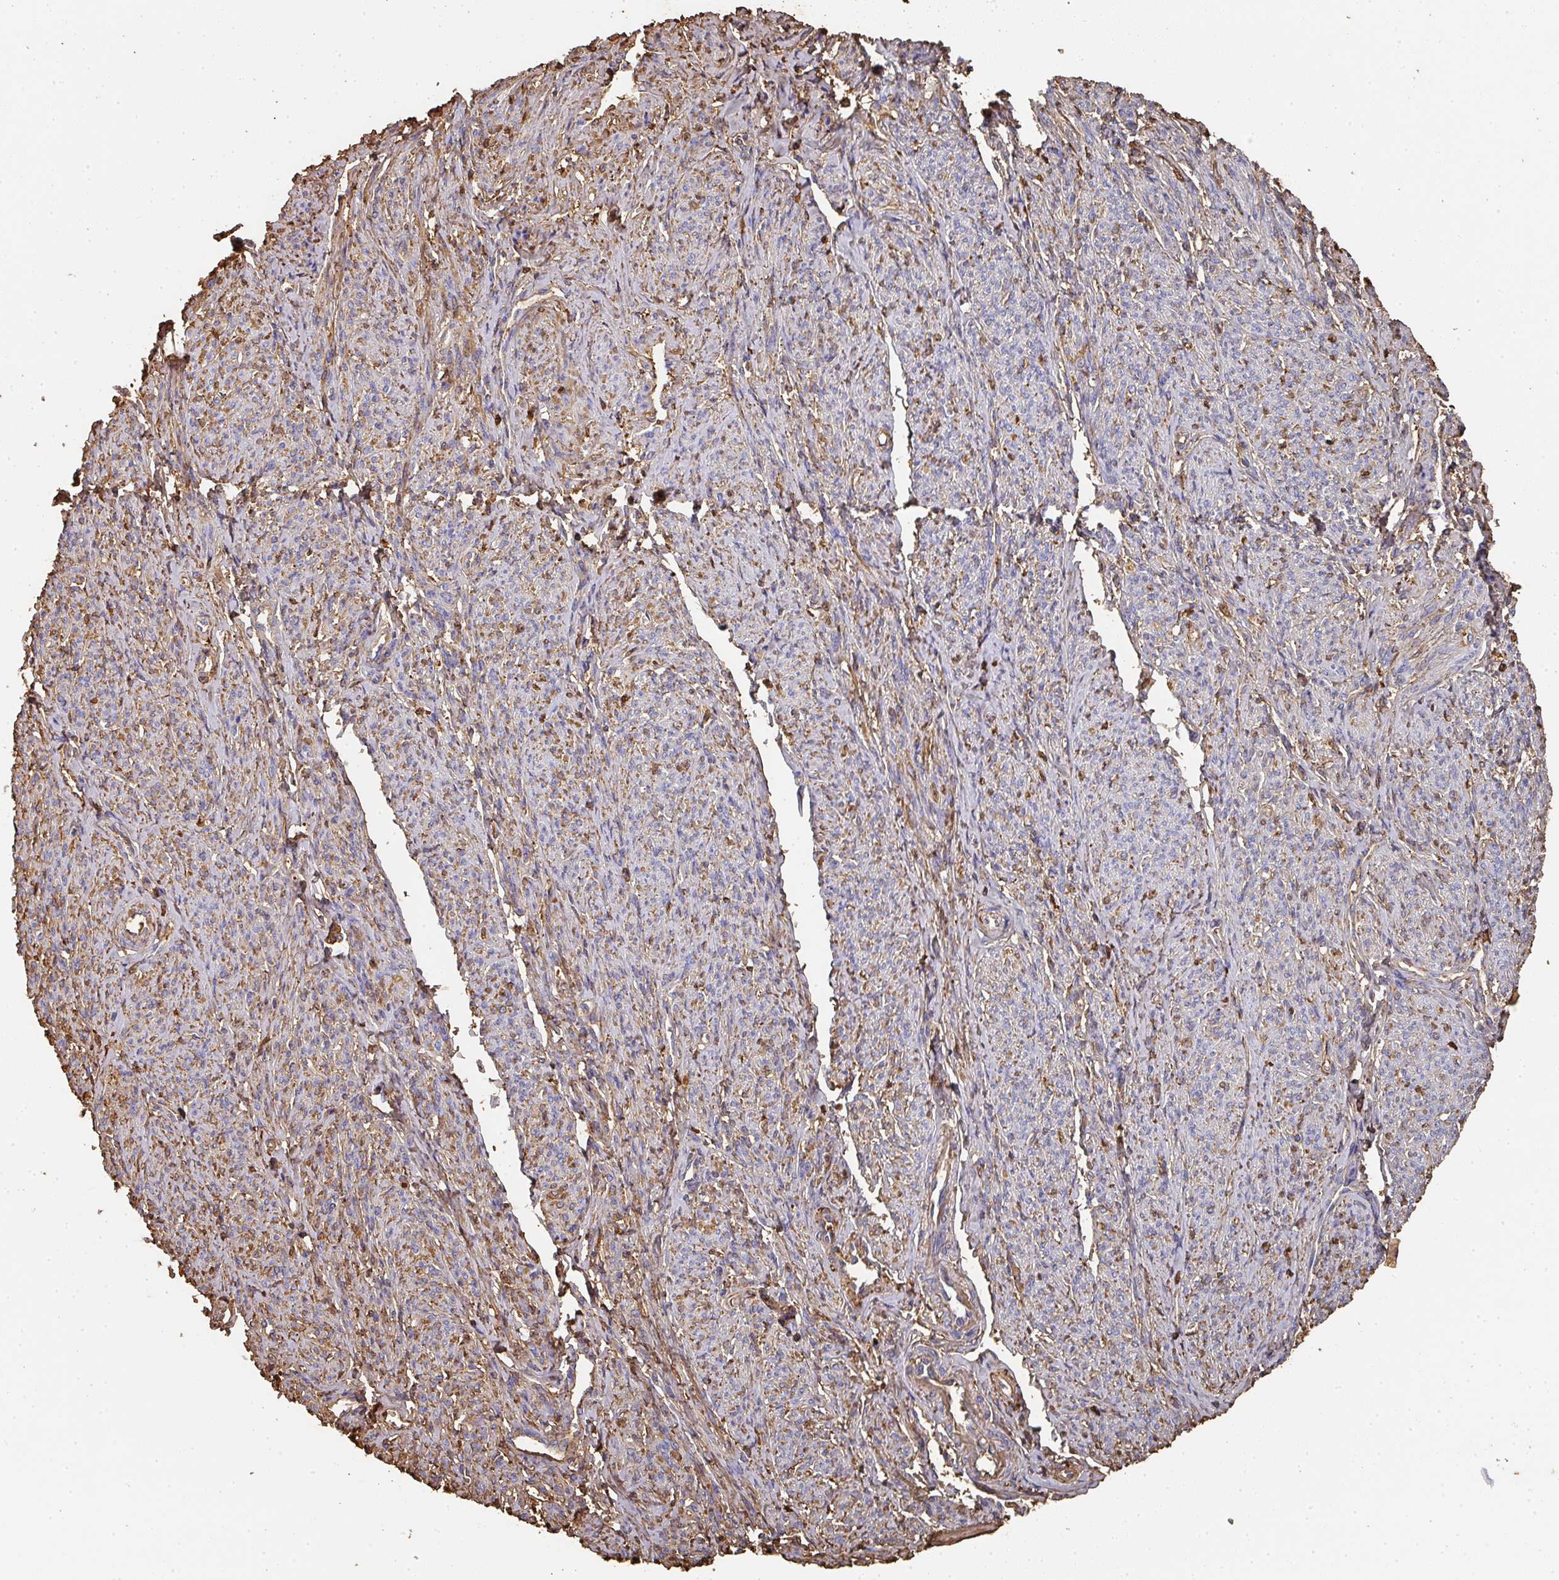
{"staining": {"intensity": "moderate", "quantity": "25%-75%", "location": "cytoplasmic/membranous"}, "tissue": "smooth muscle", "cell_type": "Smooth muscle cells", "image_type": "normal", "snomed": [{"axis": "morphology", "description": "Normal tissue, NOS"}, {"axis": "topography", "description": "Smooth muscle"}], "caption": "Unremarkable smooth muscle shows moderate cytoplasmic/membranous expression in approximately 25%-75% of smooth muscle cells (Brightfield microscopy of DAB IHC at high magnification)..", "gene": "ALB", "patient": {"sex": "female", "age": 65}}